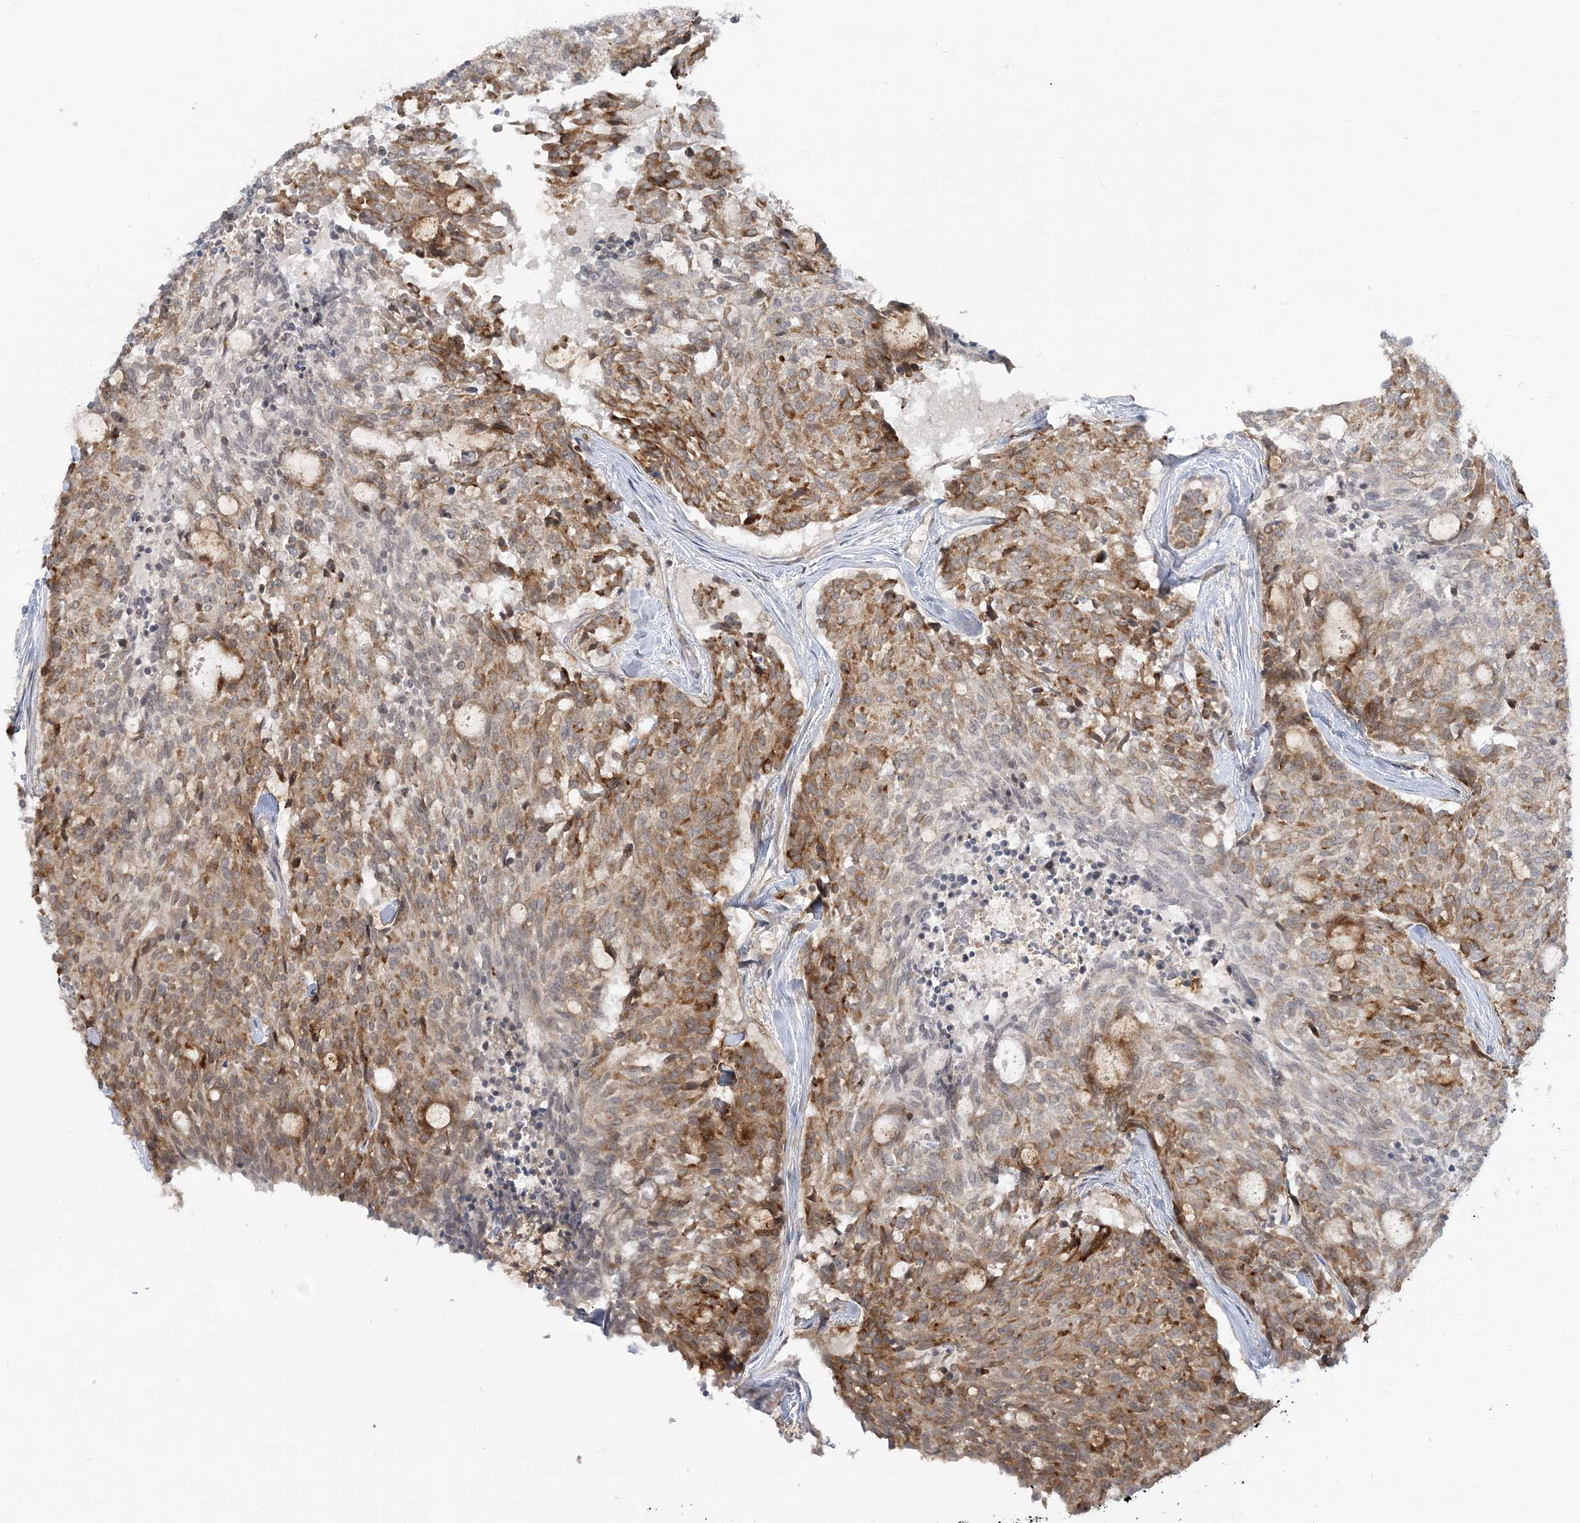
{"staining": {"intensity": "moderate", "quantity": "25%-75%", "location": "cytoplasmic/membranous"}, "tissue": "carcinoid", "cell_type": "Tumor cells", "image_type": "cancer", "snomed": [{"axis": "morphology", "description": "Carcinoid, malignant, NOS"}, {"axis": "topography", "description": "Pancreas"}], "caption": "A medium amount of moderate cytoplasmic/membranous expression is seen in approximately 25%-75% of tumor cells in carcinoid tissue.", "gene": "LEXM", "patient": {"sex": "female", "age": 54}}